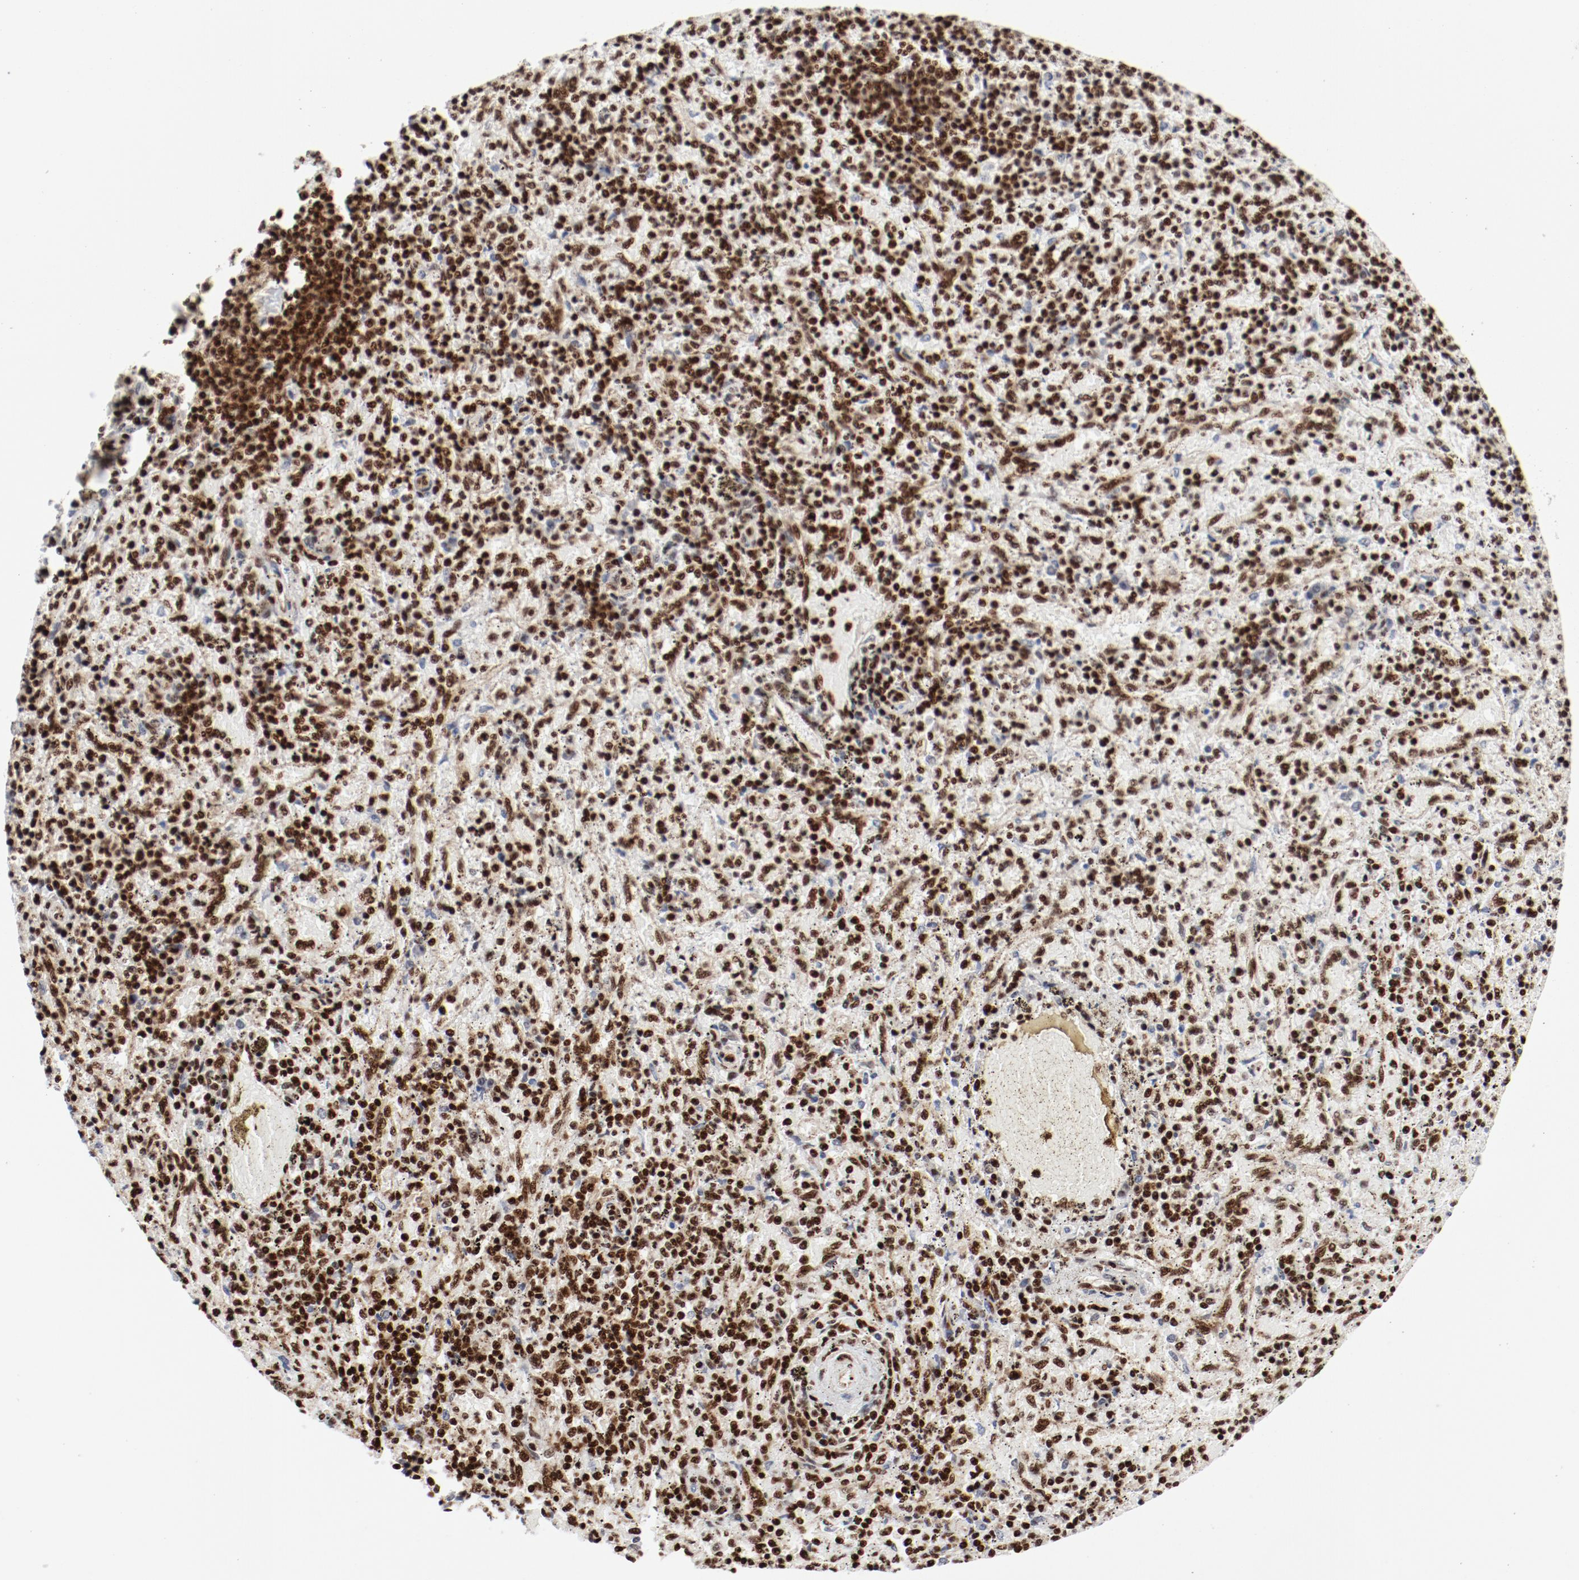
{"staining": {"intensity": "strong", "quantity": ">75%", "location": "nuclear"}, "tissue": "spleen", "cell_type": "Cells in red pulp", "image_type": "normal", "snomed": [{"axis": "morphology", "description": "Normal tissue, NOS"}, {"axis": "topography", "description": "Spleen"}], "caption": "Spleen stained with DAB immunohistochemistry (IHC) demonstrates high levels of strong nuclear positivity in about >75% of cells in red pulp.", "gene": "NFYB", "patient": {"sex": "female", "age": 43}}